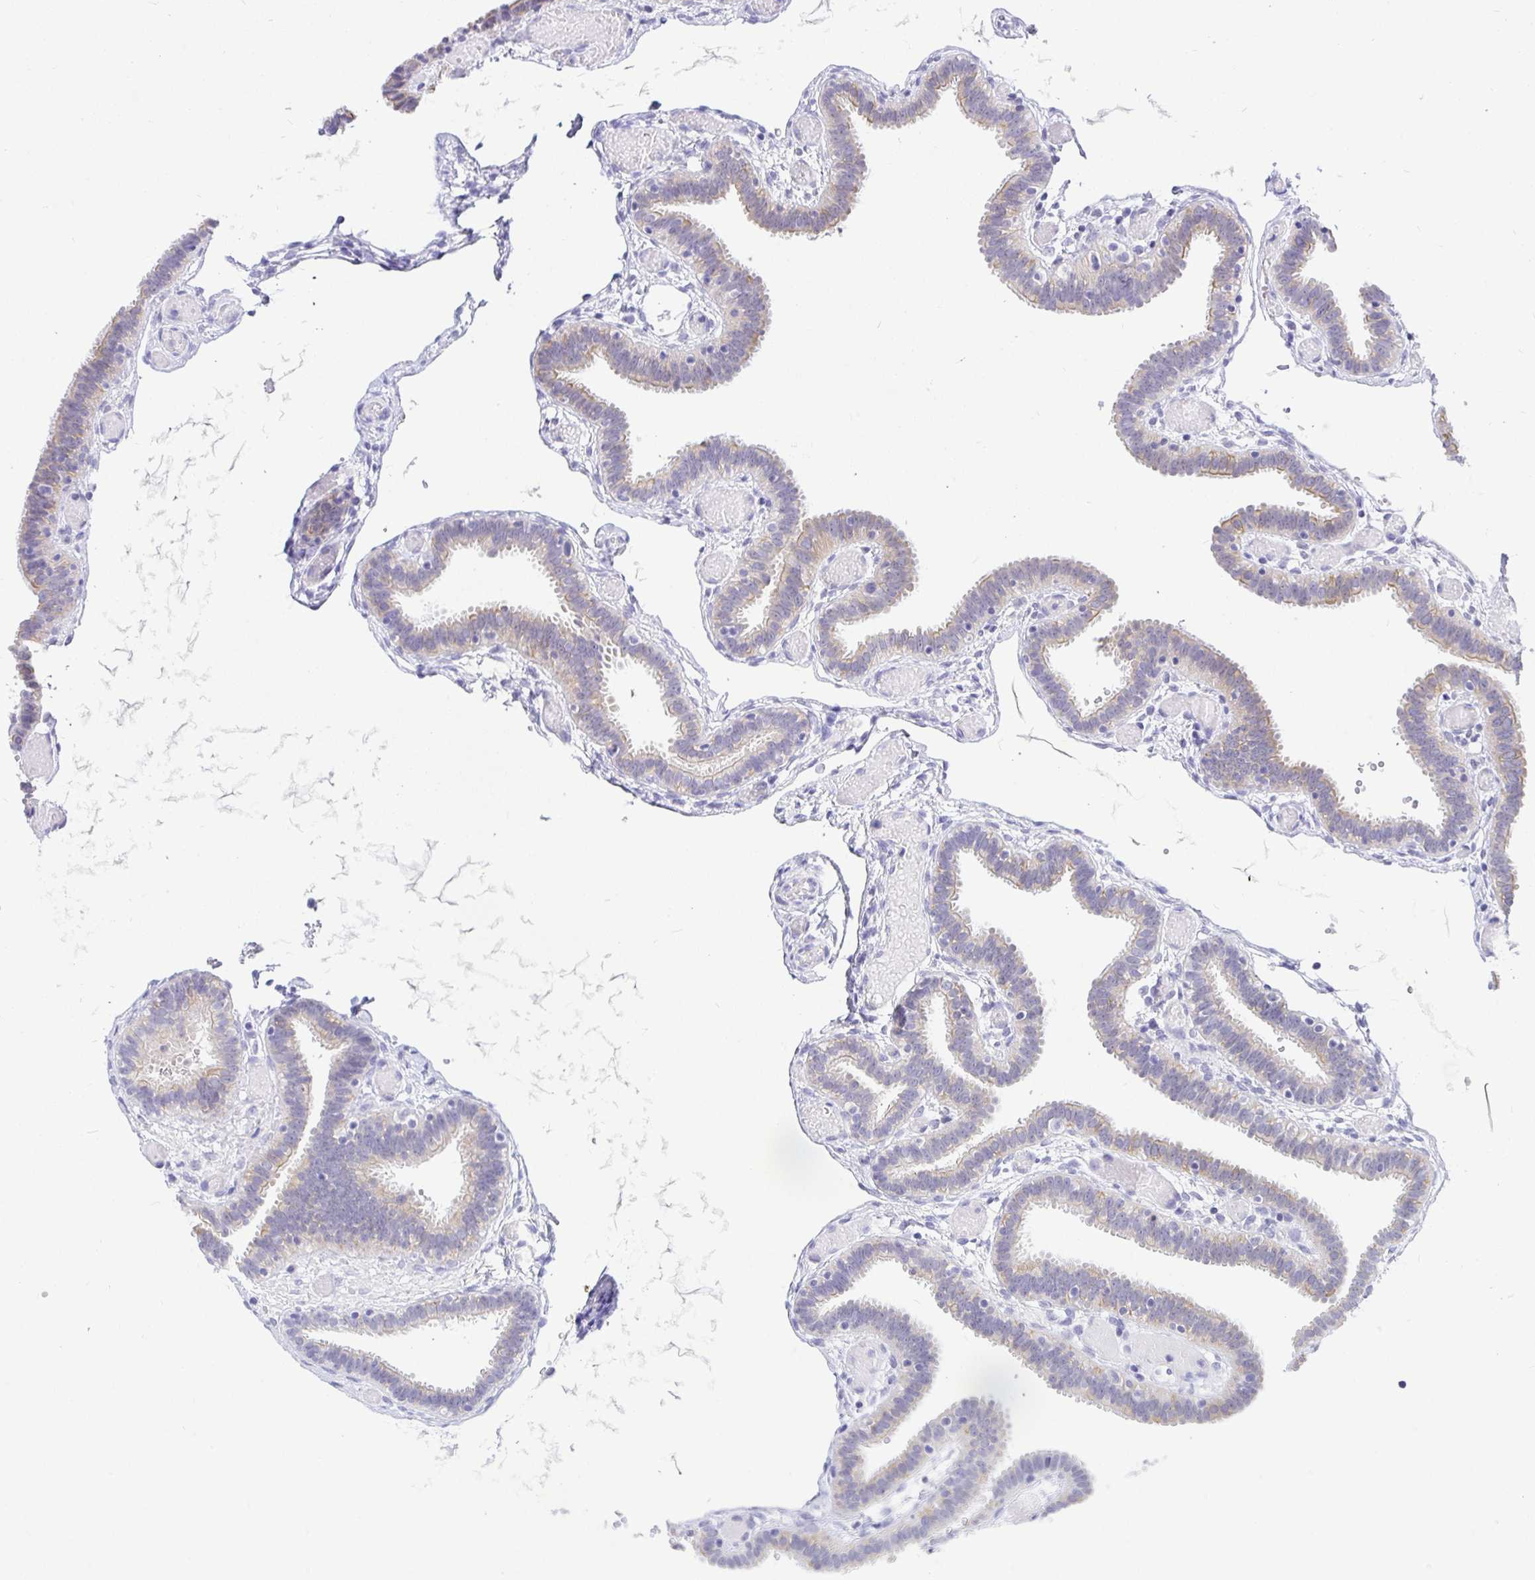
{"staining": {"intensity": "weak", "quantity": "25%-75%", "location": "cytoplasmic/membranous"}, "tissue": "fallopian tube", "cell_type": "Glandular cells", "image_type": "normal", "snomed": [{"axis": "morphology", "description": "Normal tissue, NOS"}, {"axis": "topography", "description": "Fallopian tube"}], "caption": "IHC of benign human fallopian tube displays low levels of weak cytoplasmic/membranous expression in about 25%-75% of glandular cells. Nuclei are stained in blue.", "gene": "EZHIP", "patient": {"sex": "female", "age": 37}}